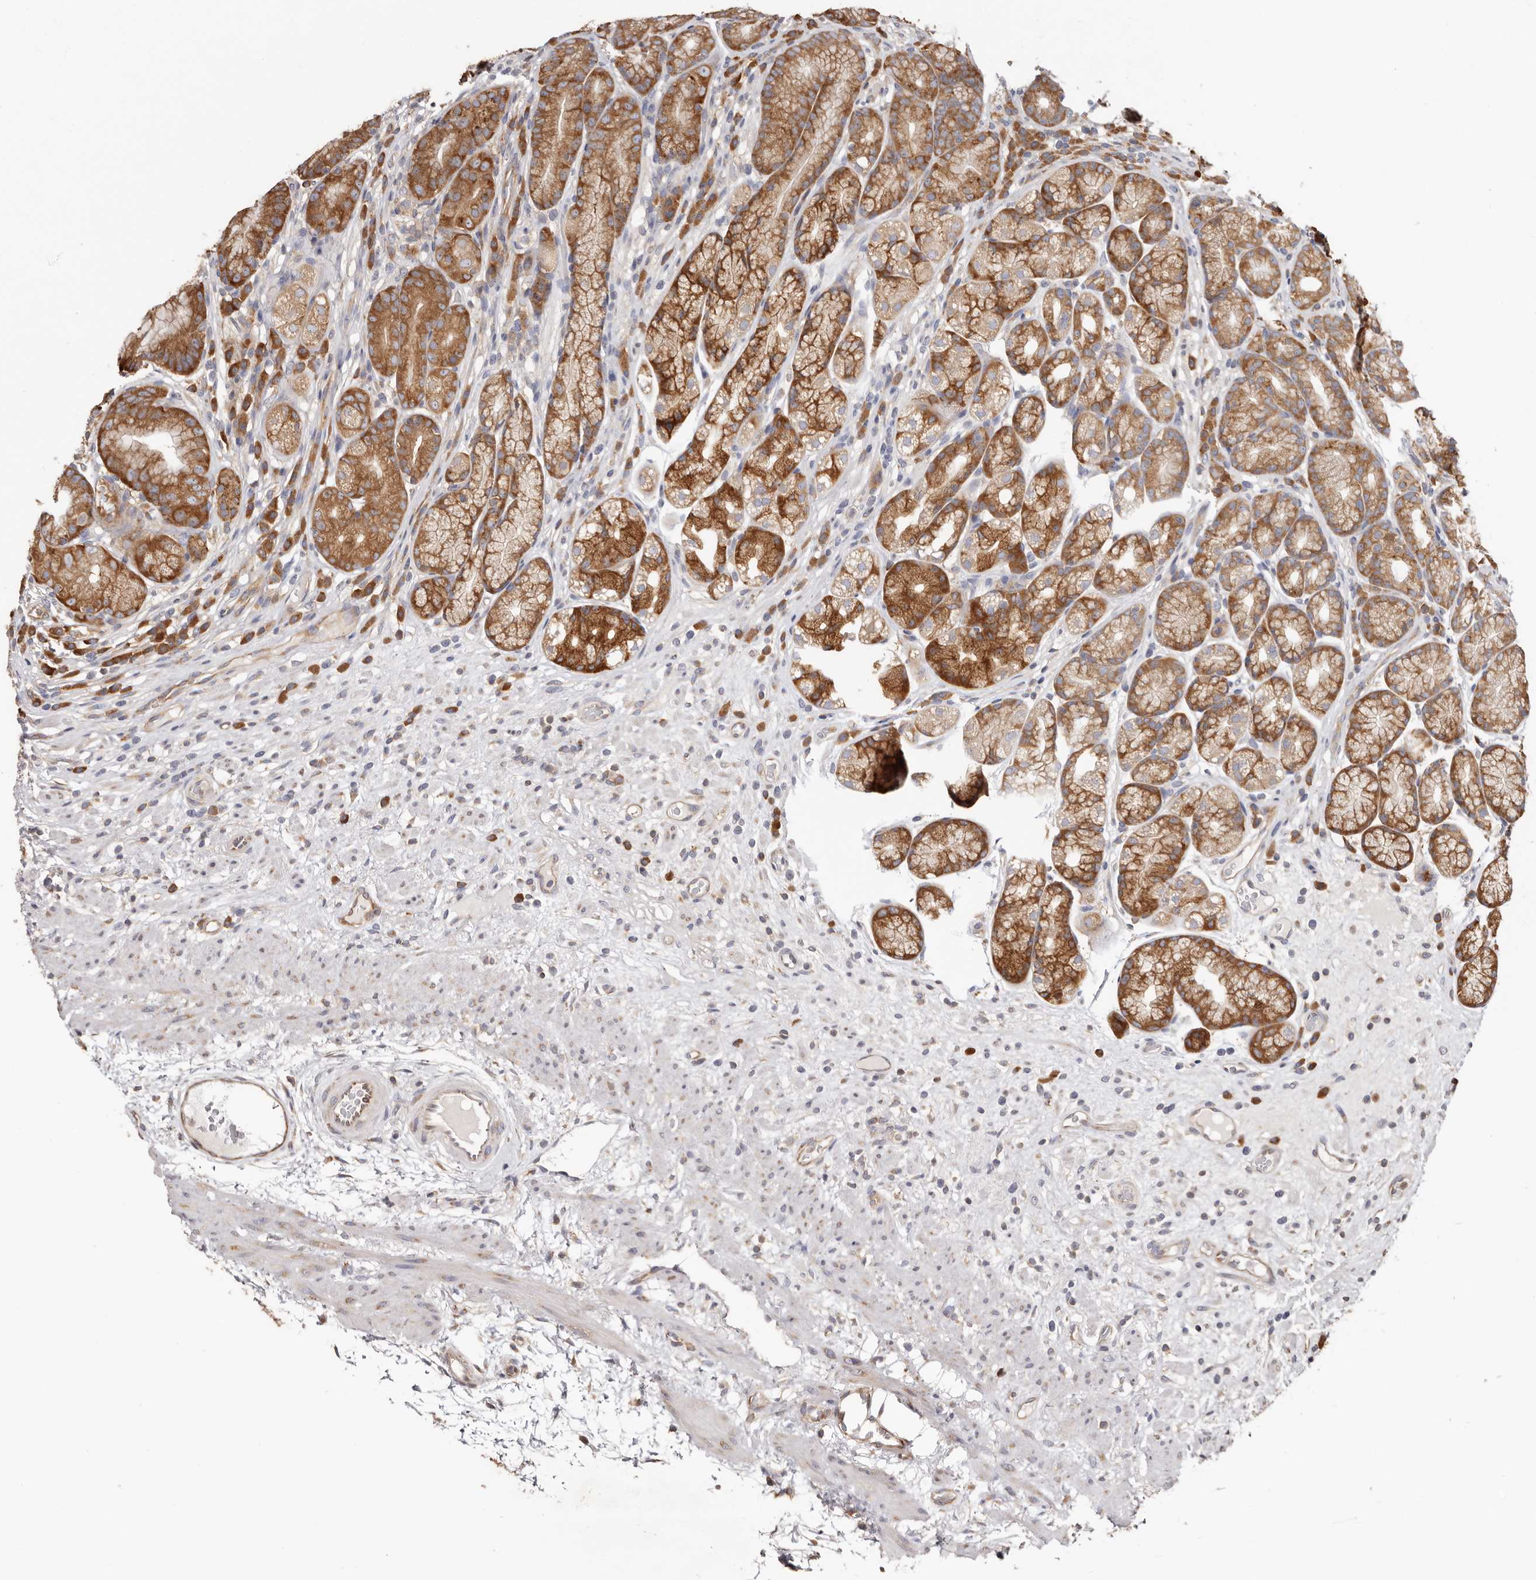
{"staining": {"intensity": "strong", "quantity": ">75%", "location": "cytoplasmic/membranous"}, "tissue": "stomach", "cell_type": "Glandular cells", "image_type": "normal", "snomed": [{"axis": "morphology", "description": "Normal tissue, NOS"}, {"axis": "topography", "description": "Stomach"}], "caption": "High-power microscopy captured an IHC photomicrograph of unremarkable stomach, revealing strong cytoplasmic/membranous positivity in approximately >75% of glandular cells. The staining was performed using DAB to visualize the protein expression in brown, while the nuclei were stained in blue with hematoxylin (Magnification: 20x).", "gene": "EPRS1", "patient": {"sex": "male", "age": 57}}